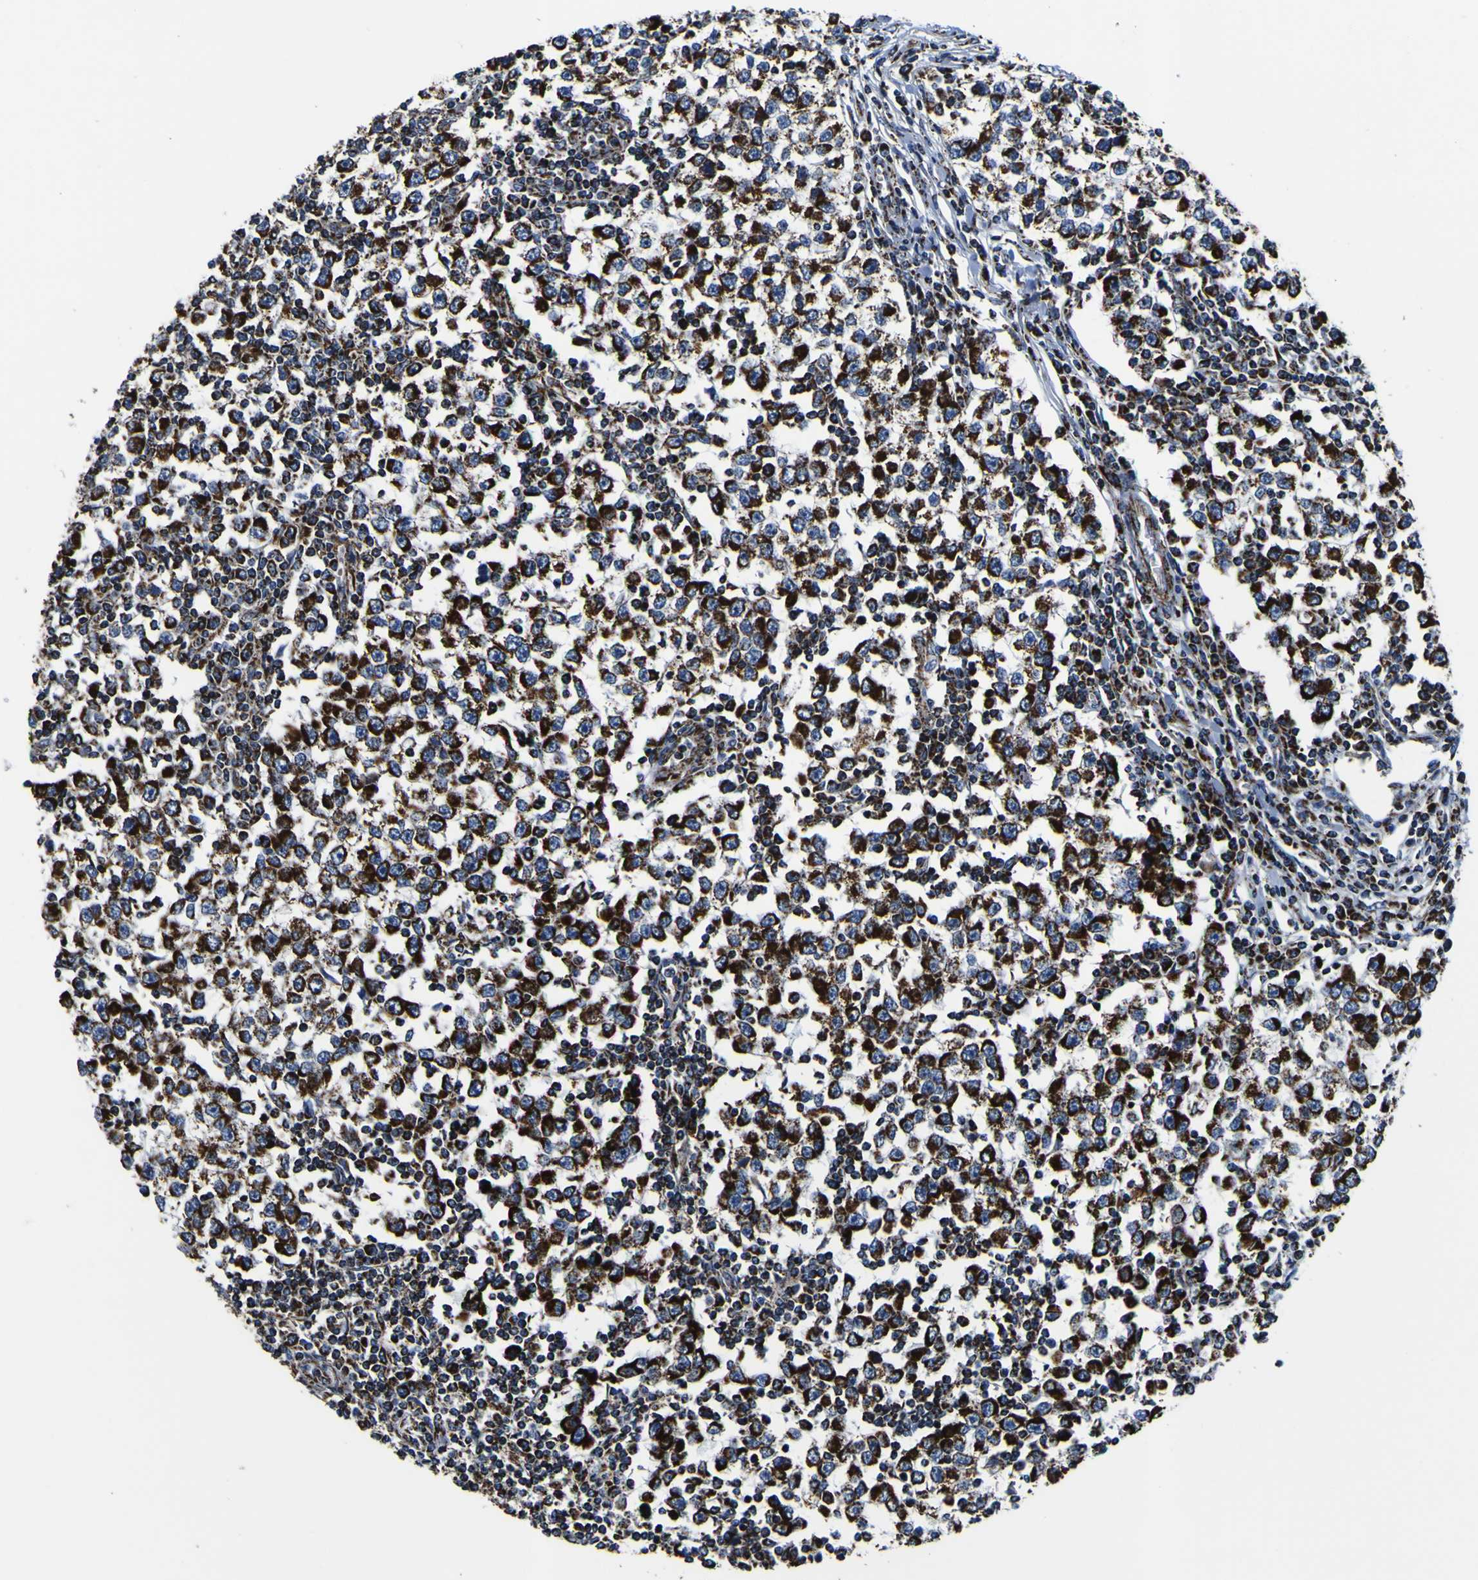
{"staining": {"intensity": "strong", "quantity": "25%-75%", "location": "cytoplasmic/membranous"}, "tissue": "testis cancer", "cell_type": "Tumor cells", "image_type": "cancer", "snomed": [{"axis": "morphology", "description": "Seminoma, NOS"}, {"axis": "topography", "description": "Testis"}], "caption": "Immunohistochemical staining of testis seminoma shows high levels of strong cytoplasmic/membranous expression in approximately 25%-75% of tumor cells. (DAB IHC, brown staining for protein, blue staining for nuclei).", "gene": "PTRH2", "patient": {"sex": "male", "age": 65}}